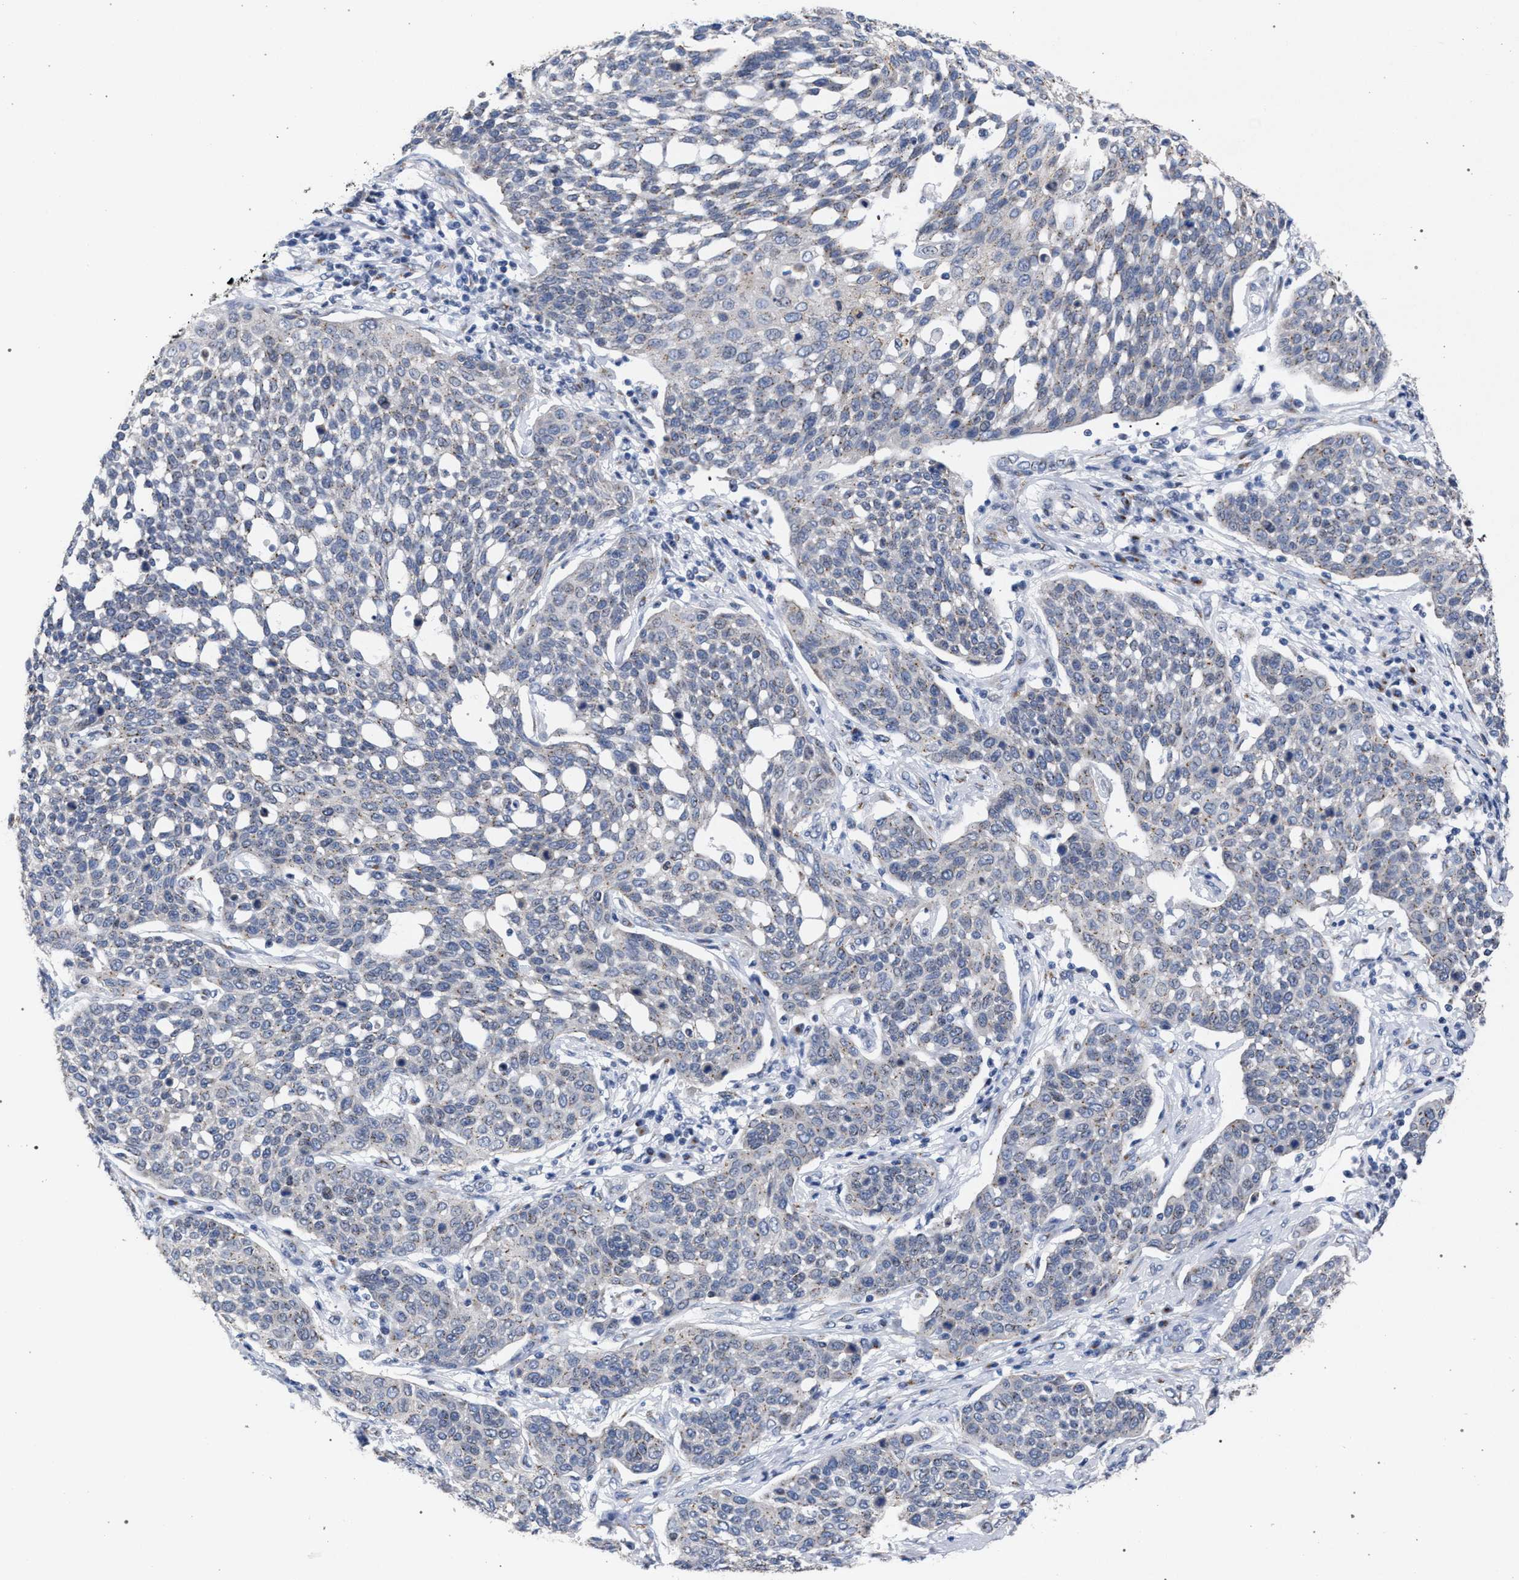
{"staining": {"intensity": "negative", "quantity": "none", "location": "none"}, "tissue": "cervical cancer", "cell_type": "Tumor cells", "image_type": "cancer", "snomed": [{"axis": "morphology", "description": "Squamous cell carcinoma, NOS"}, {"axis": "topography", "description": "Cervix"}], "caption": "There is no significant staining in tumor cells of squamous cell carcinoma (cervical).", "gene": "GOLGA2", "patient": {"sex": "female", "age": 34}}